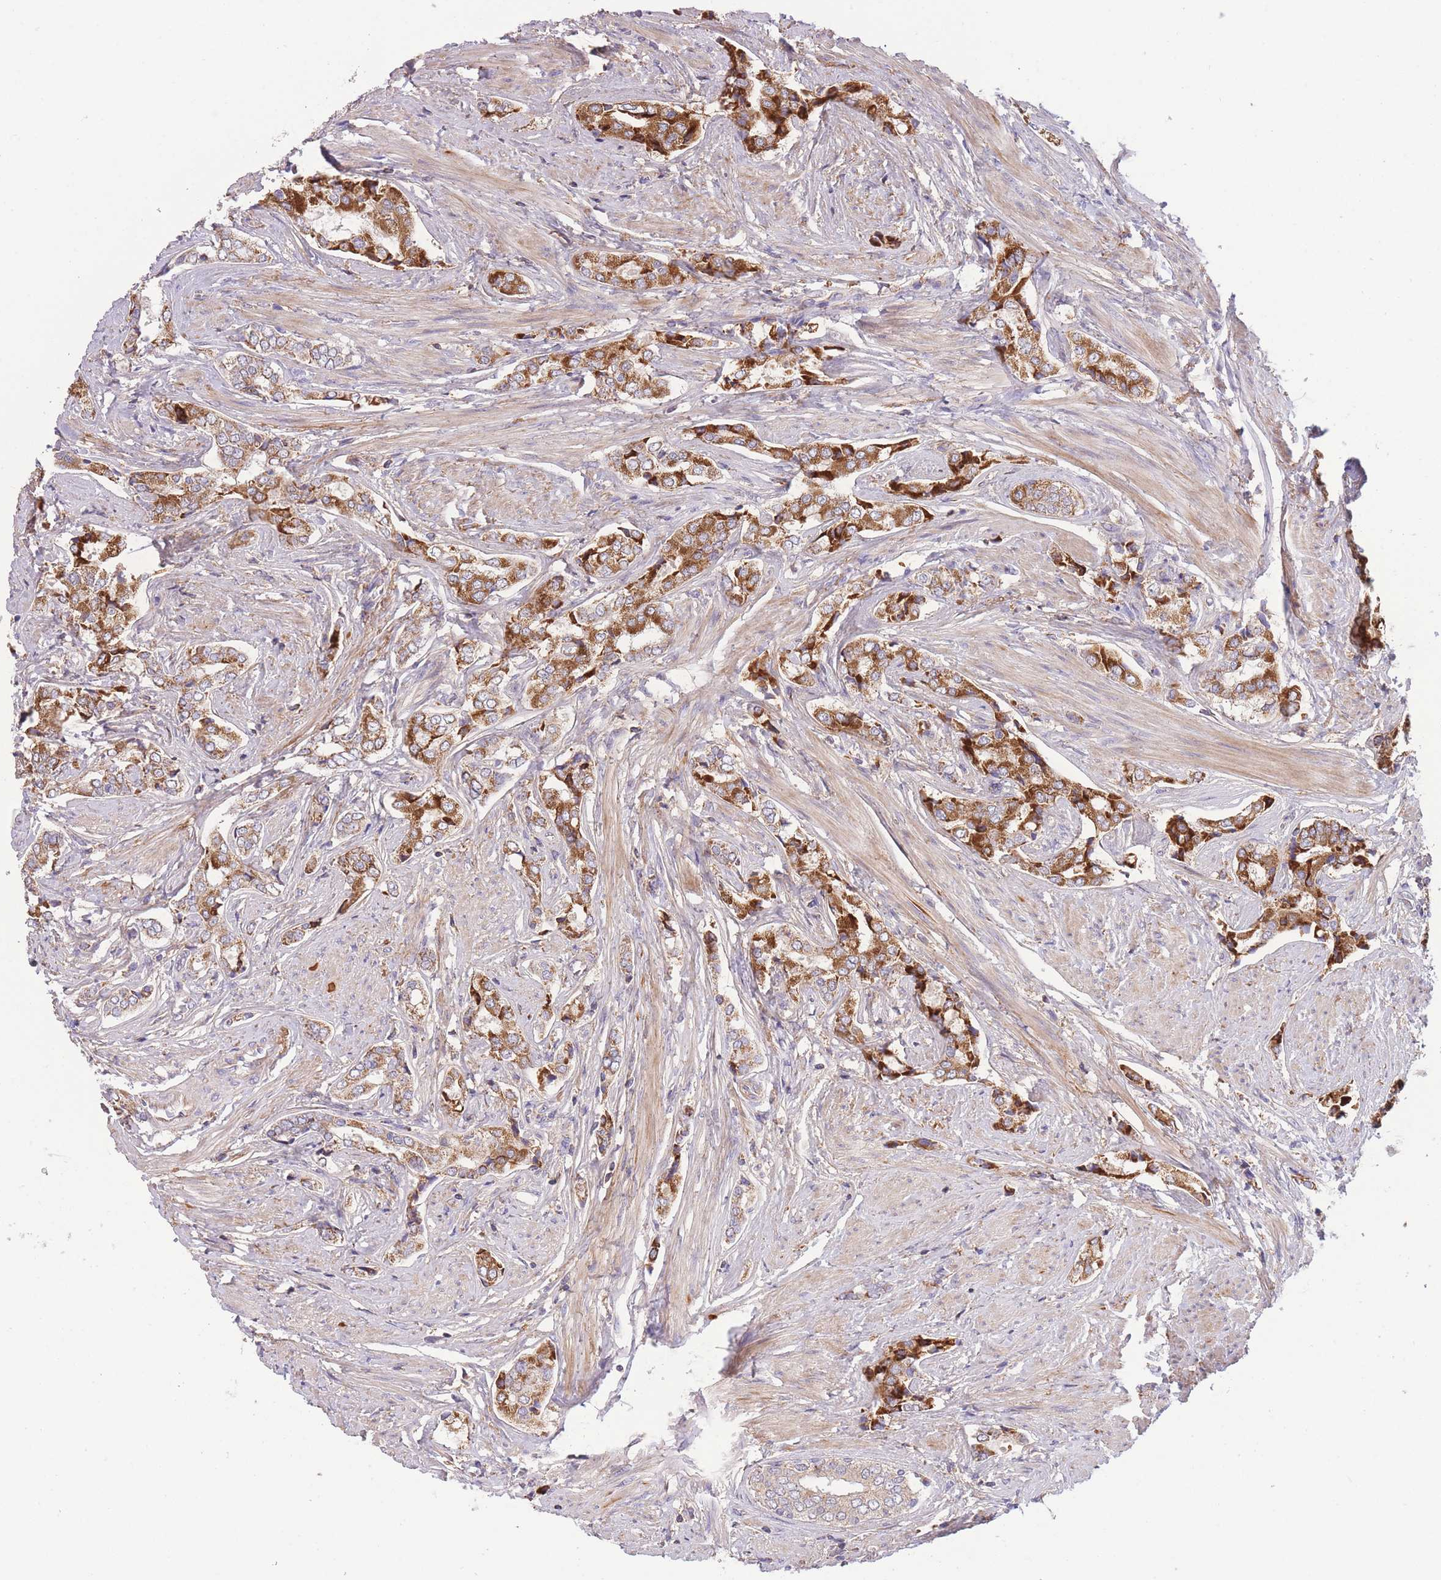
{"staining": {"intensity": "strong", "quantity": "25%-75%", "location": "cytoplasmic/membranous"}, "tissue": "prostate cancer", "cell_type": "Tumor cells", "image_type": "cancer", "snomed": [{"axis": "morphology", "description": "Adenocarcinoma, High grade"}, {"axis": "topography", "description": "Prostate"}], "caption": "An image of human prostate high-grade adenocarcinoma stained for a protein reveals strong cytoplasmic/membranous brown staining in tumor cells.", "gene": "SLC25A42", "patient": {"sex": "male", "age": 71}}